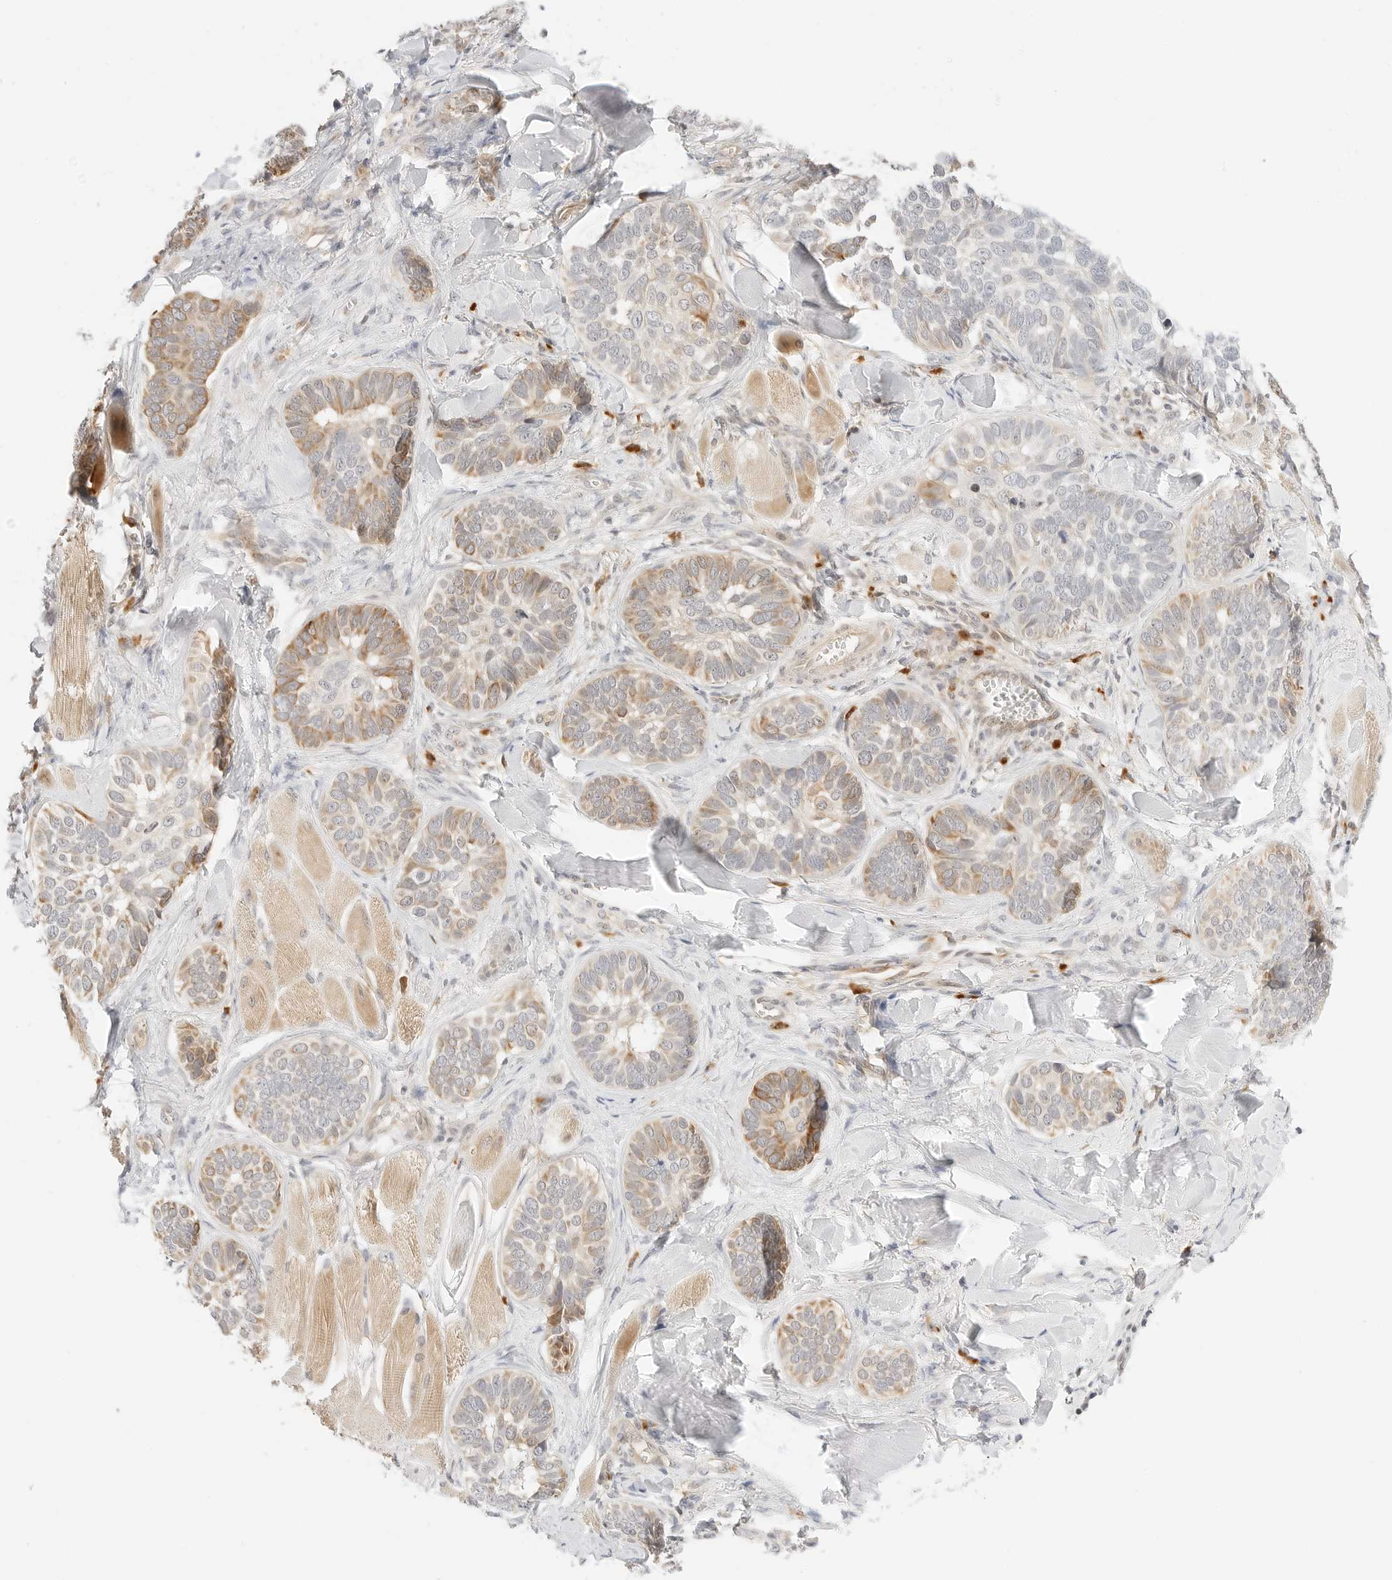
{"staining": {"intensity": "moderate", "quantity": ">75%", "location": "cytoplasmic/membranous"}, "tissue": "skin cancer", "cell_type": "Tumor cells", "image_type": "cancer", "snomed": [{"axis": "morphology", "description": "Basal cell carcinoma"}, {"axis": "topography", "description": "Skin"}], "caption": "IHC staining of skin cancer (basal cell carcinoma), which displays medium levels of moderate cytoplasmic/membranous positivity in about >75% of tumor cells indicating moderate cytoplasmic/membranous protein expression. The staining was performed using DAB (brown) for protein detection and nuclei were counterstained in hematoxylin (blue).", "gene": "TEKT2", "patient": {"sex": "male", "age": 62}}